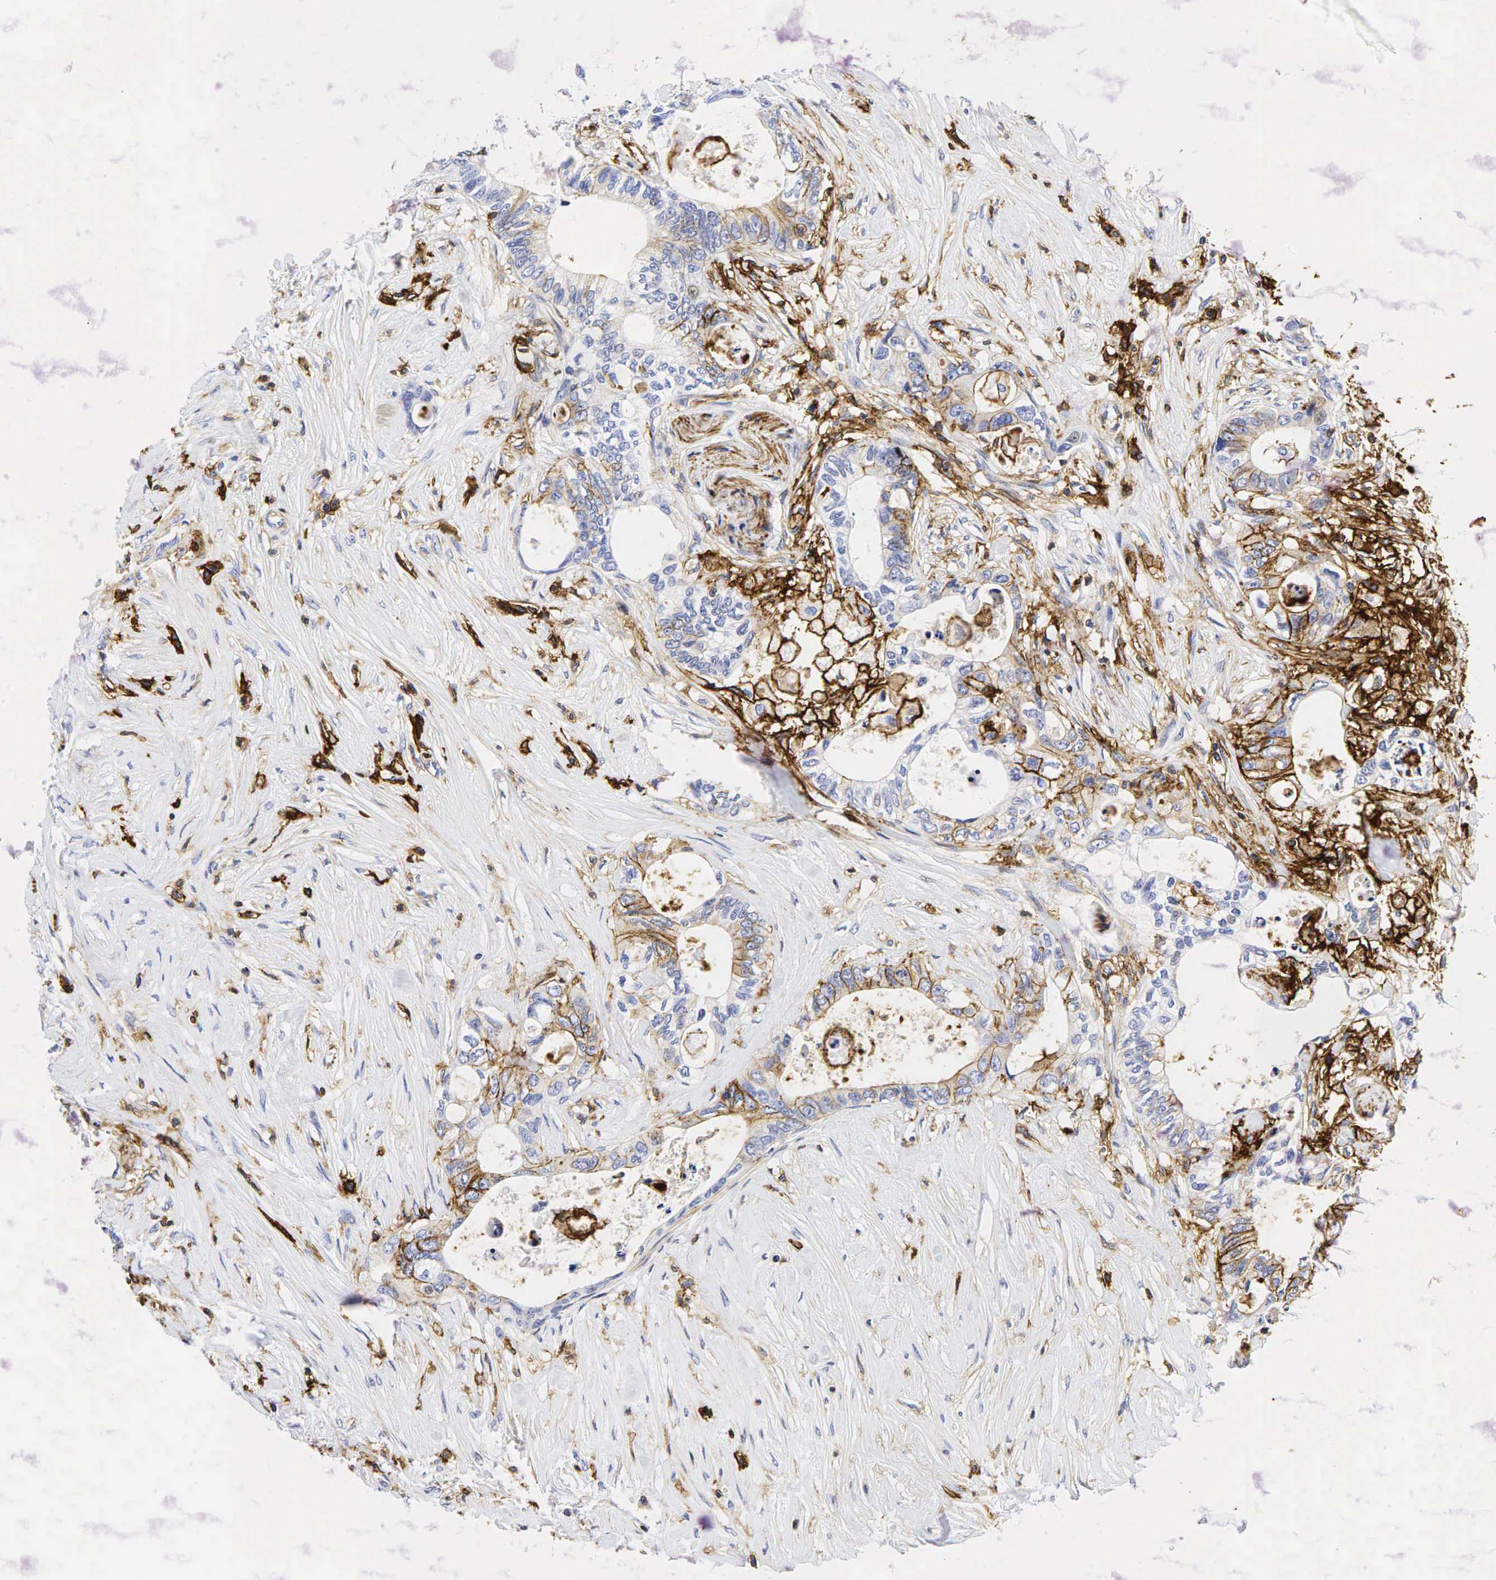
{"staining": {"intensity": "weak", "quantity": "25%-75%", "location": "cytoplasmic/membranous"}, "tissue": "colorectal cancer", "cell_type": "Tumor cells", "image_type": "cancer", "snomed": [{"axis": "morphology", "description": "Adenocarcinoma, NOS"}, {"axis": "topography", "description": "Rectum"}], "caption": "IHC (DAB) staining of adenocarcinoma (colorectal) demonstrates weak cytoplasmic/membranous protein staining in approximately 25%-75% of tumor cells.", "gene": "CD44", "patient": {"sex": "female", "age": 57}}